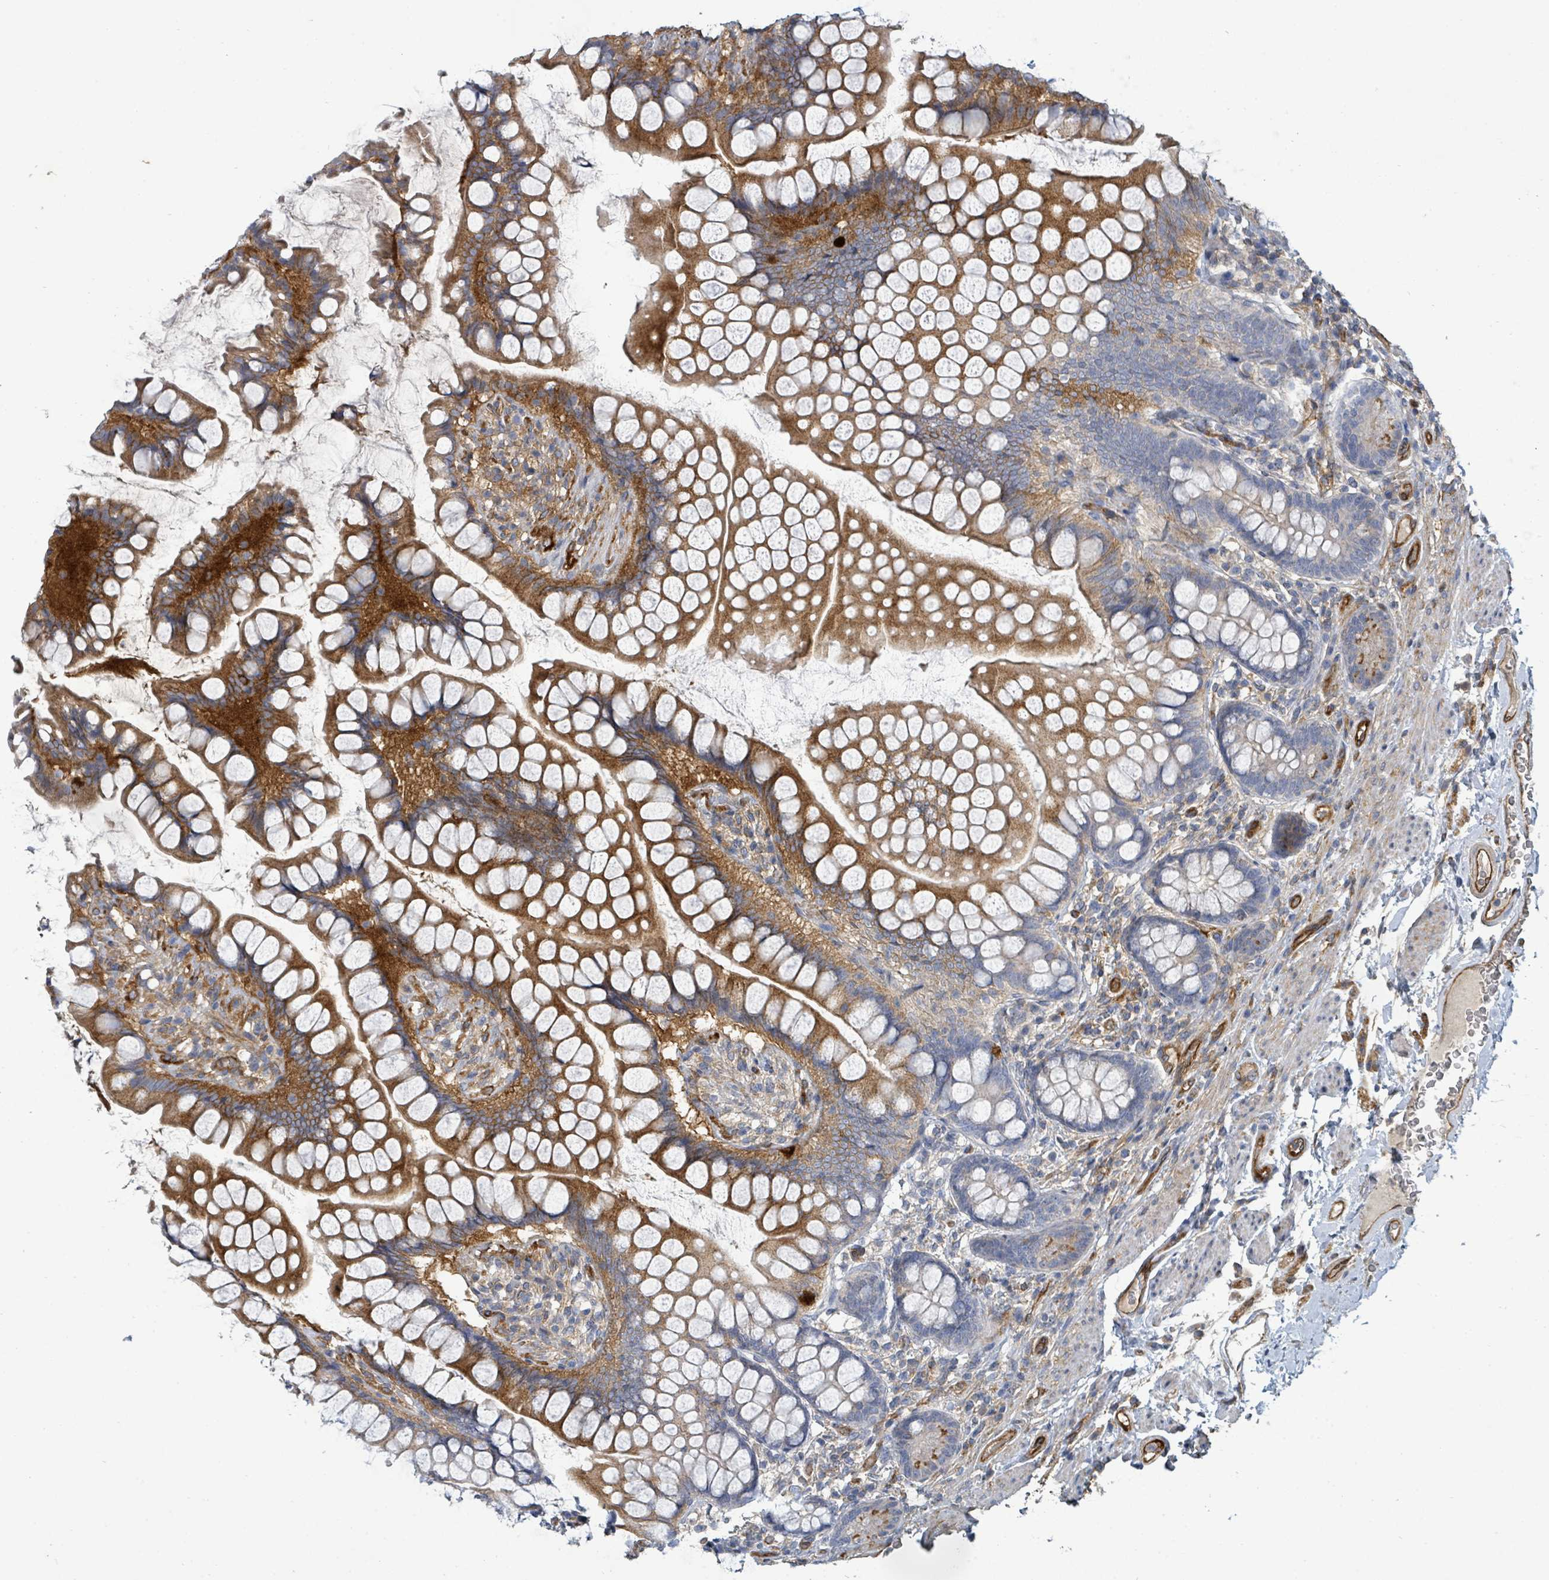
{"staining": {"intensity": "moderate", "quantity": ">75%", "location": "cytoplasmic/membranous"}, "tissue": "small intestine", "cell_type": "Glandular cells", "image_type": "normal", "snomed": [{"axis": "morphology", "description": "Normal tissue, NOS"}, {"axis": "topography", "description": "Small intestine"}], "caption": "Immunohistochemical staining of unremarkable small intestine exhibits moderate cytoplasmic/membranous protein expression in about >75% of glandular cells.", "gene": "IFIT1", "patient": {"sex": "male", "age": 70}}